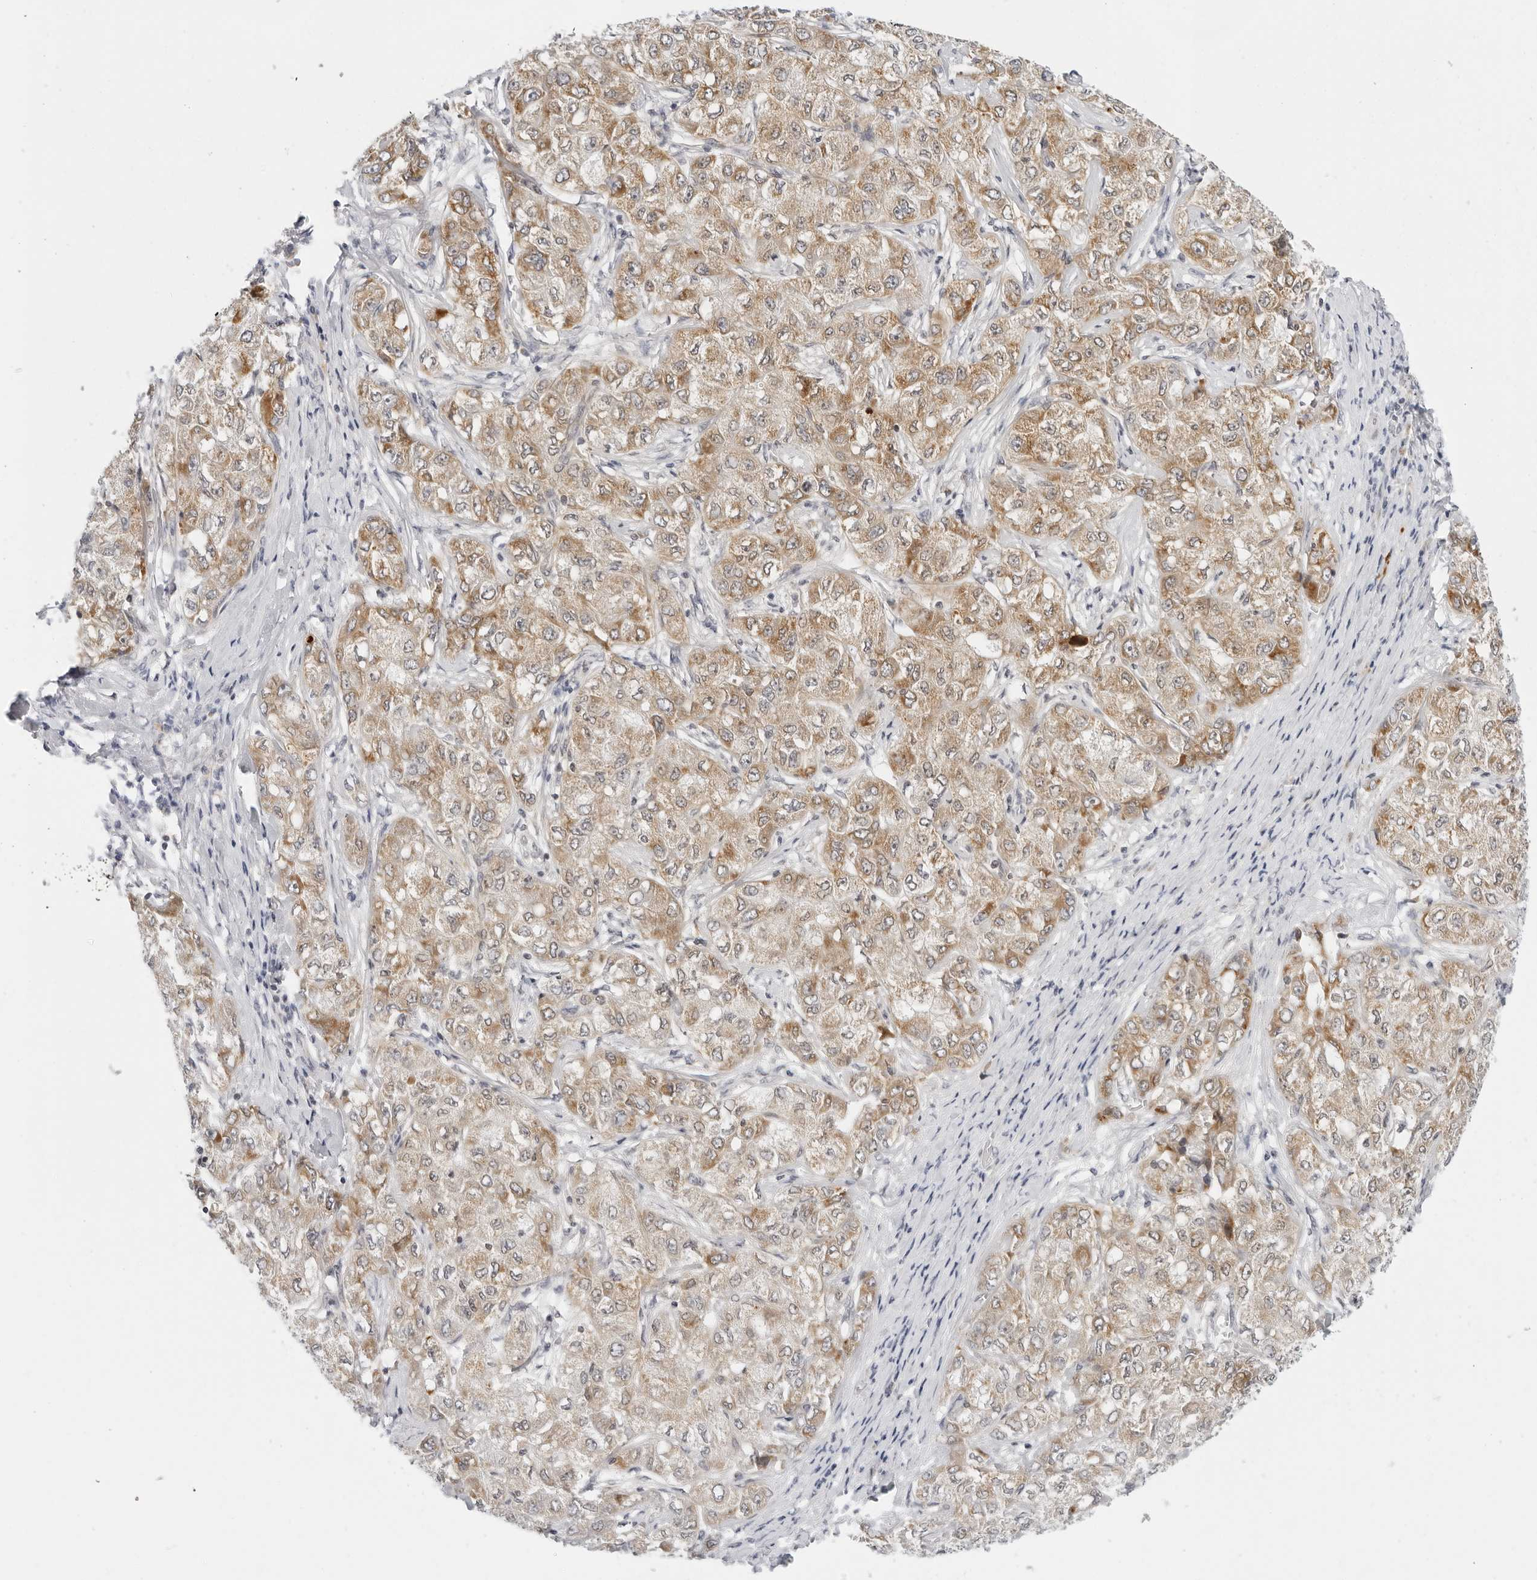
{"staining": {"intensity": "moderate", "quantity": ">75%", "location": "cytoplasmic/membranous"}, "tissue": "liver cancer", "cell_type": "Tumor cells", "image_type": "cancer", "snomed": [{"axis": "morphology", "description": "Carcinoma, Hepatocellular, NOS"}, {"axis": "topography", "description": "Liver"}], "caption": "The histopathology image shows a brown stain indicating the presence of a protein in the cytoplasmic/membranous of tumor cells in liver hepatocellular carcinoma.", "gene": "CIART", "patient": {"sex": "male", "age": 80}}